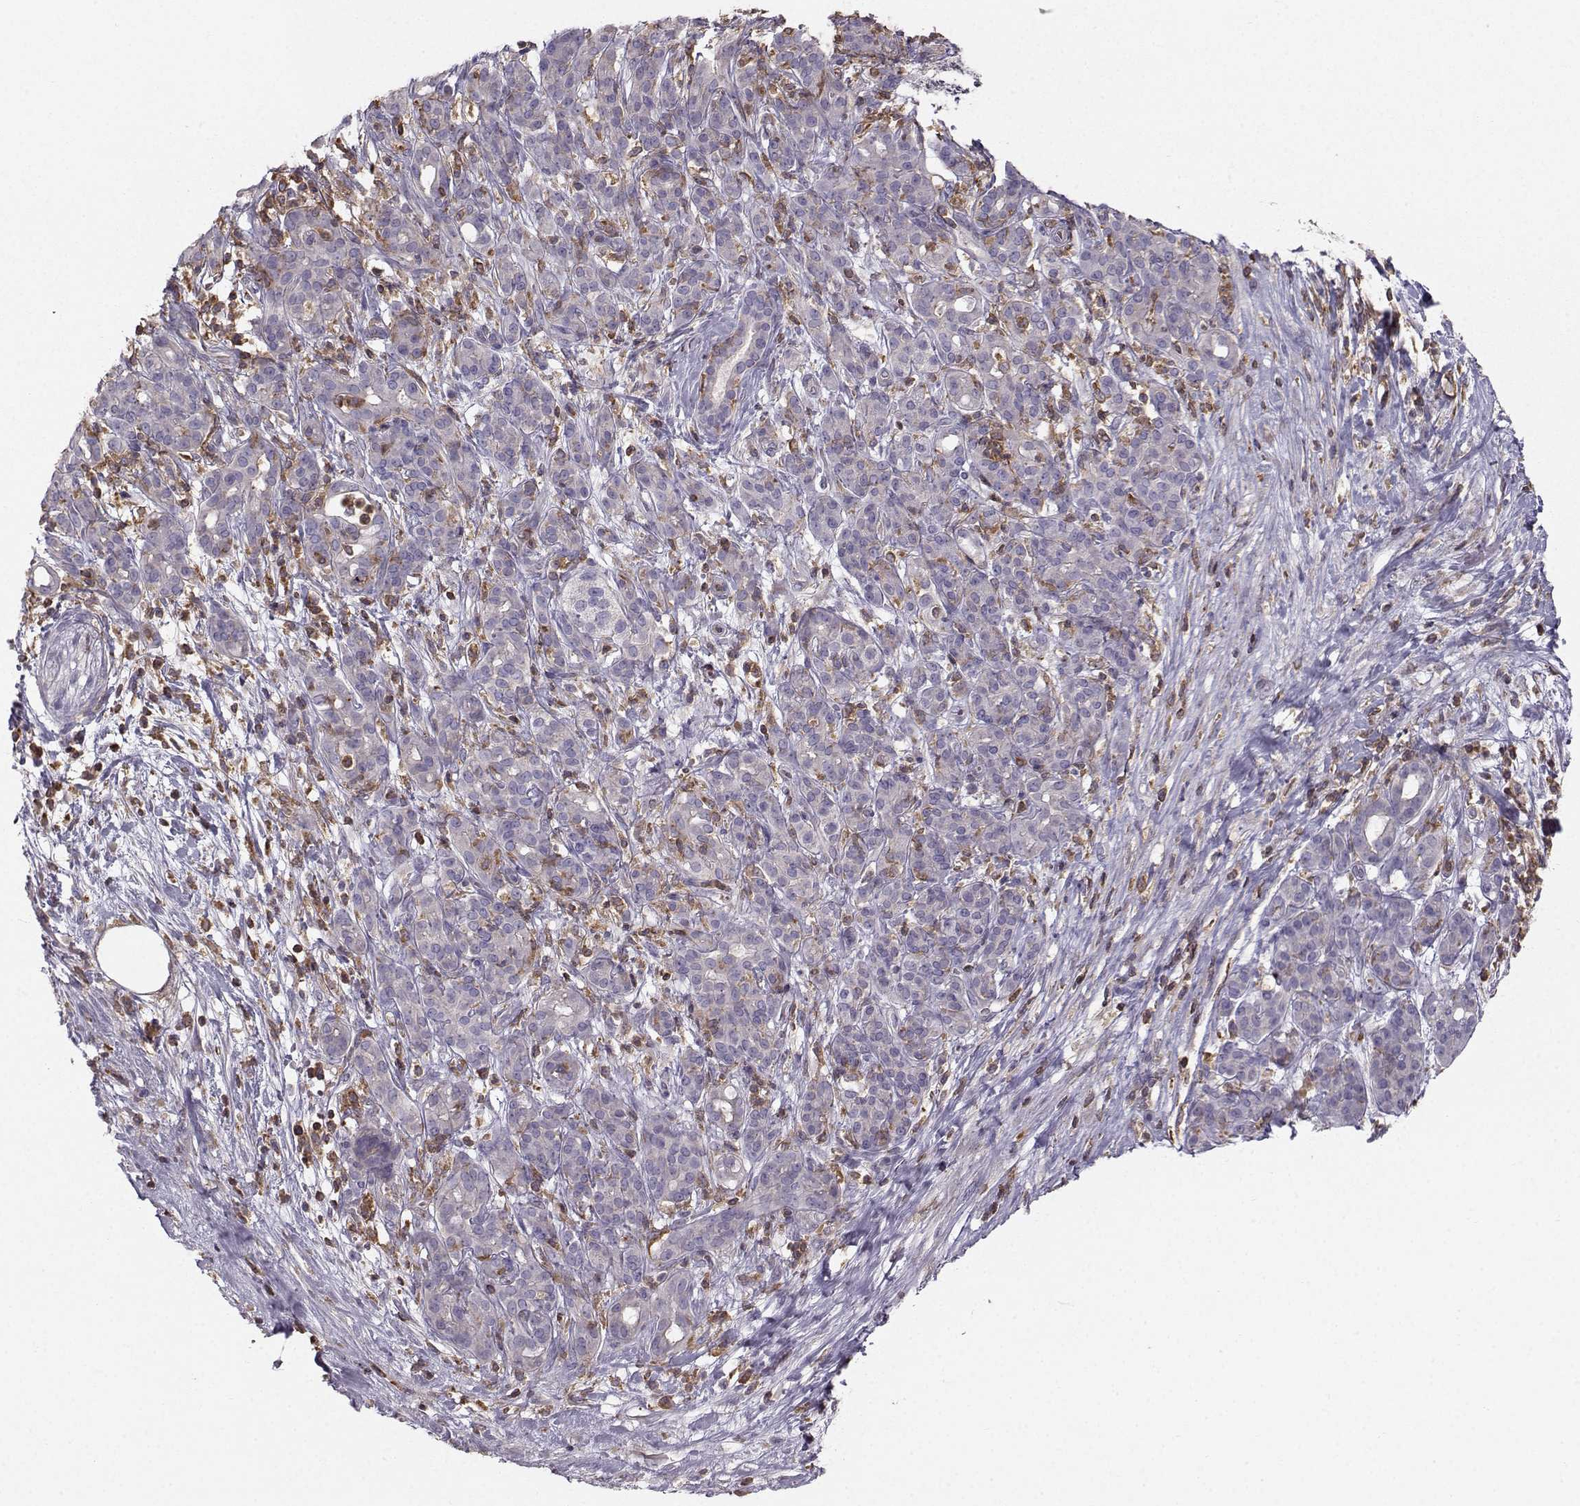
{"staining": {"intensity": "negative", "quantity": "none", "location": "none"}, "tissue": "pancreatic cancer", "cell_type": "Tumor cells", "image_type": "cancer", "snomed": [{"axis": "morphology", "description": "Adenocarcinoma, NOS"}, {"axis": "topography", "description": "Pancreas"}], "caption": "The immunohistochemistry image has no significant staining in tumor cells of pancreatic cancer (adenocarcinoma) tissue. (Brightfield microscopy of DAB immunohistochemistry at high magnification).", "gene": "ZBTB32", "patient": {"sex": "male", "age": 44}}